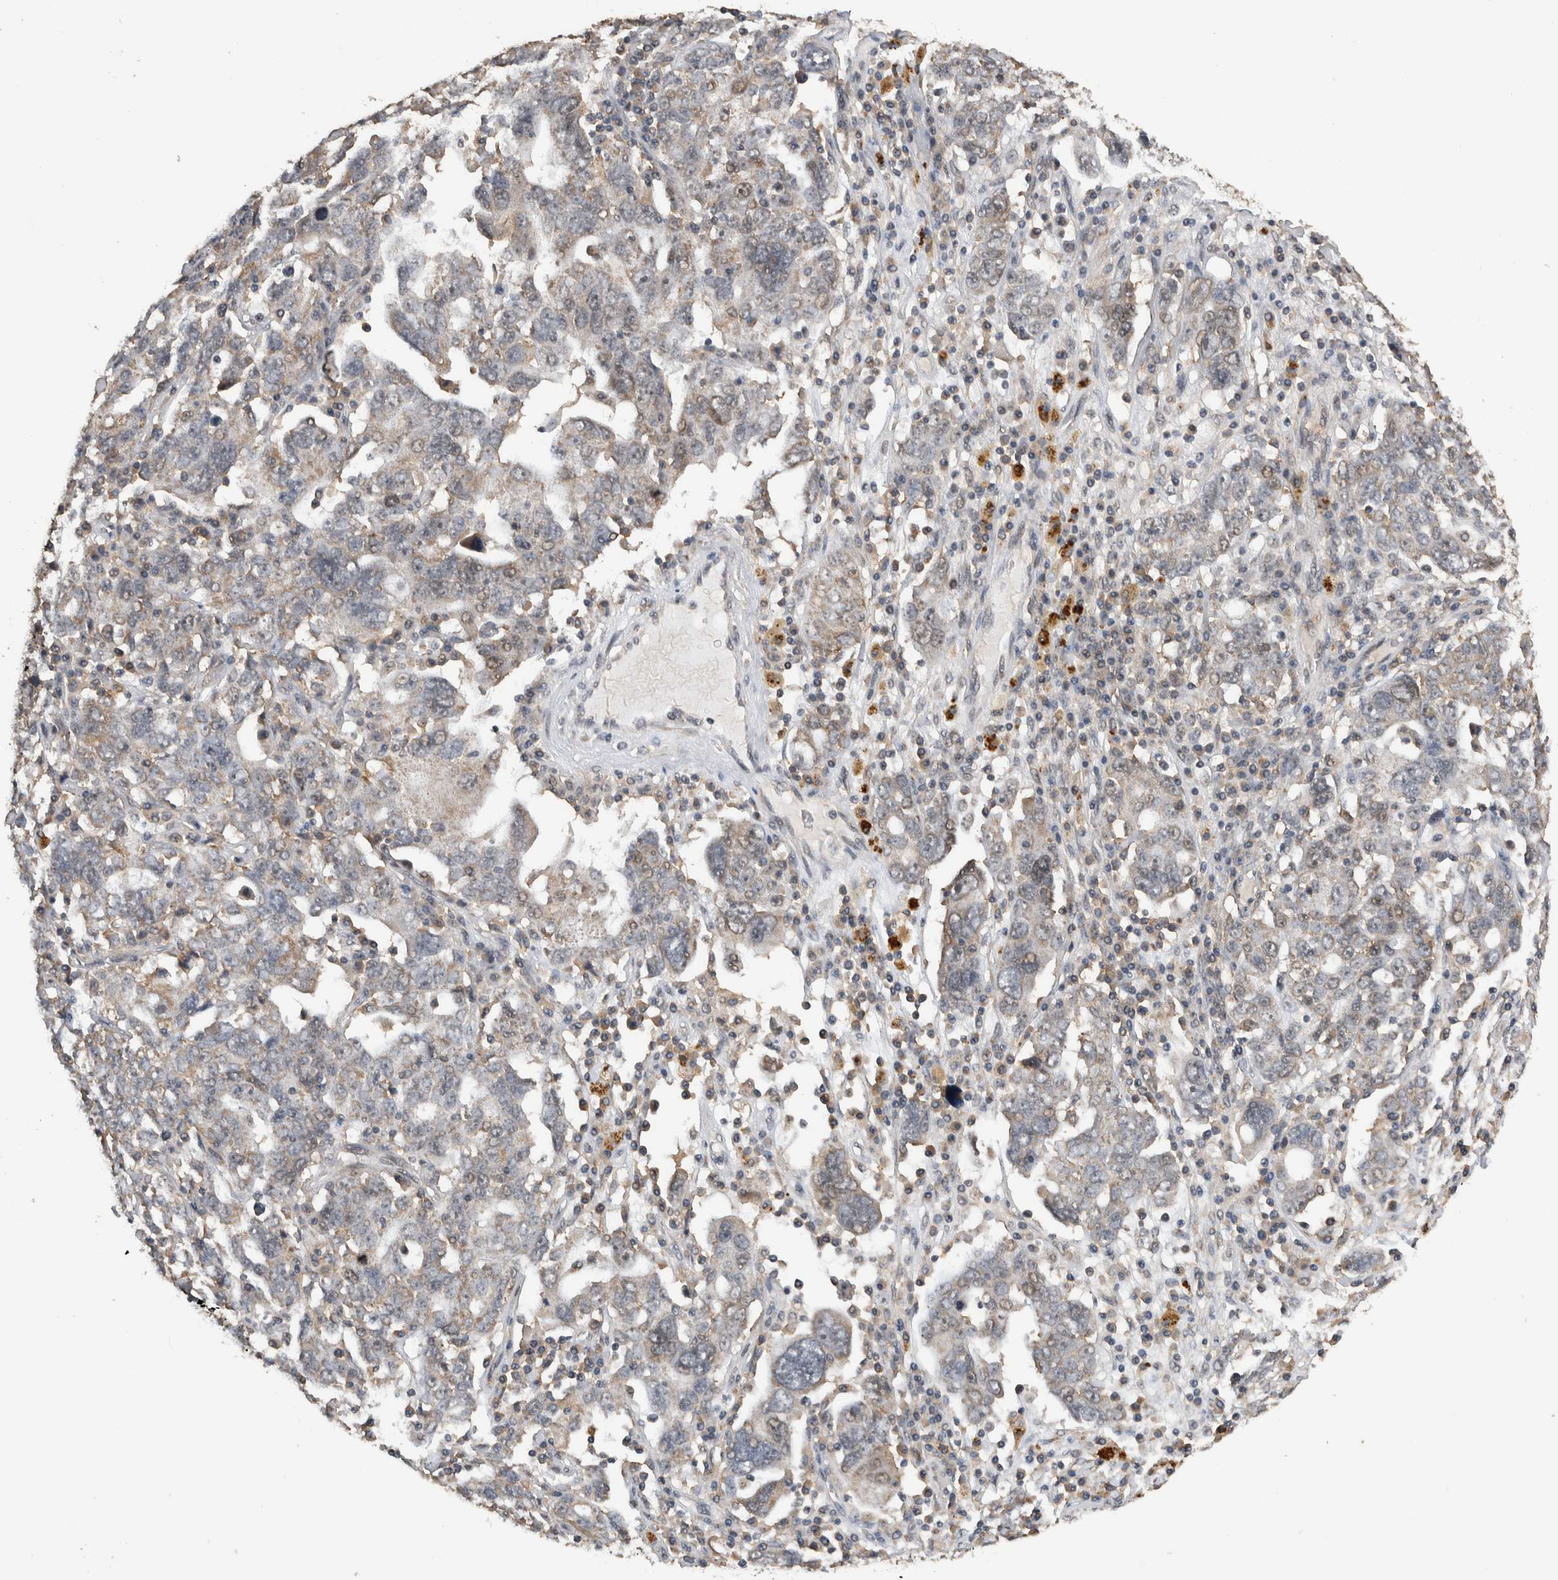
{"staining": {"intensity": "weak", "quantity": "<25%", "location": "nuclear"}, "tissue": "ovarian cancer", "cell_type": "Tumor cells", "image_type": "cancer", "snomed": [{"axis": "morphology", "description": "Carcinoma, endometroid"}, {"axis": "topography", "description": "Ovary"}], "caption": "An immunohistochemistry micrograph of ovarian cancer is shown. There is no staining in tumor cells of ovarian cancer. (Stains: DAB IHC with hematoxylin counter stain, Microscopy: brightfield microscopy at high magnification).", "gene": "DVL2", "patient": {"sex": "female", "age": 62}}